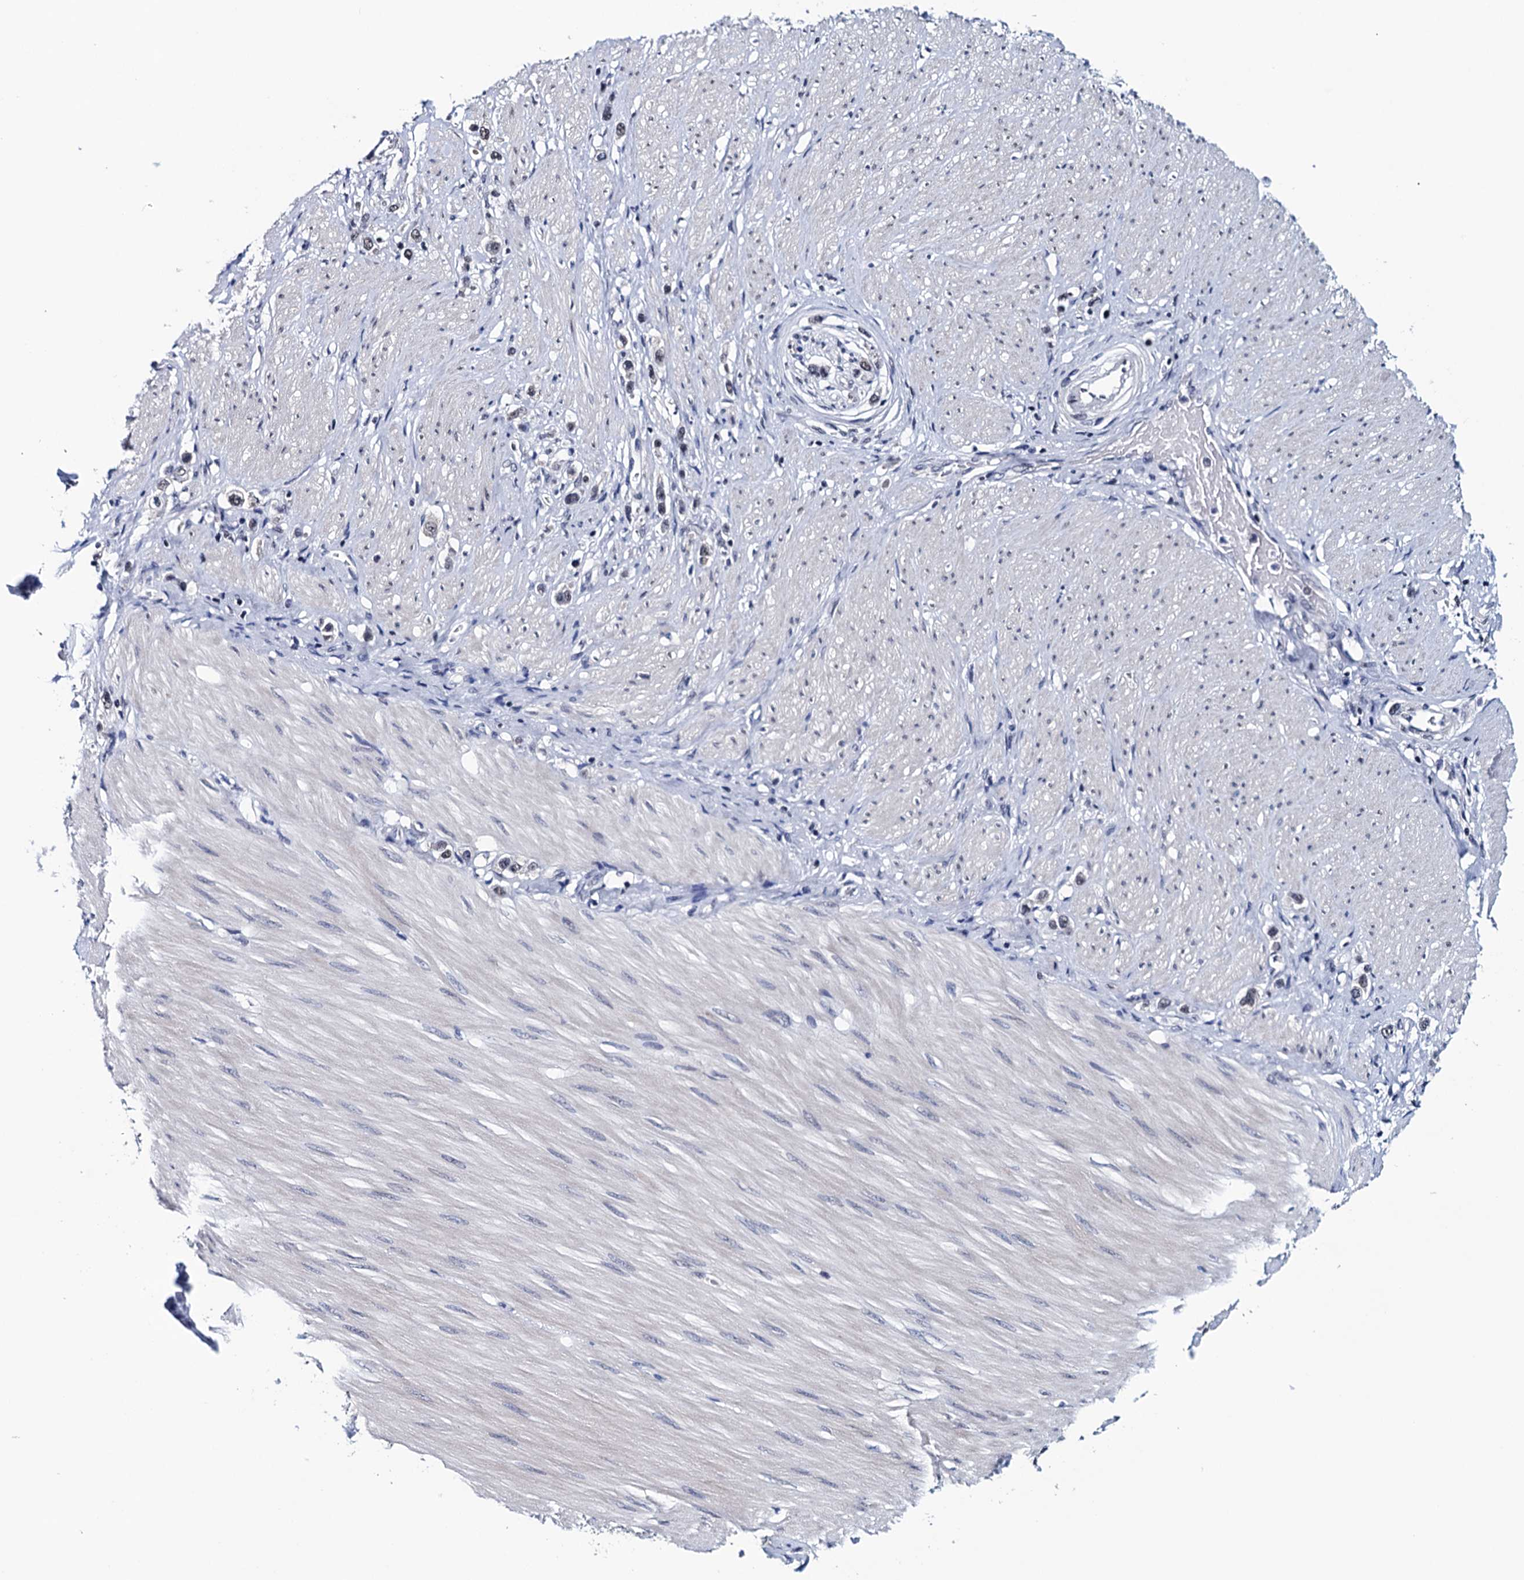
{"staining": {"intensity": "negative", "quantity": "none", "location": "none"}, "tissue": "stomach cancer", "cell_type": "Tumor cells", "image_type": "cancer", "snomed": [{"axis": "morphology", "description": "Adenocarcinoma, NOS"}, {"axis": "topography", "description": "Stomach"}], "caption": "This is an immunohistochemistry photomicrograph of human adenocarcinoma (stomach). There is no expression in tumor cells.", "gene": "FNBP4", "patient": {"sex": "female", "age": 65}}